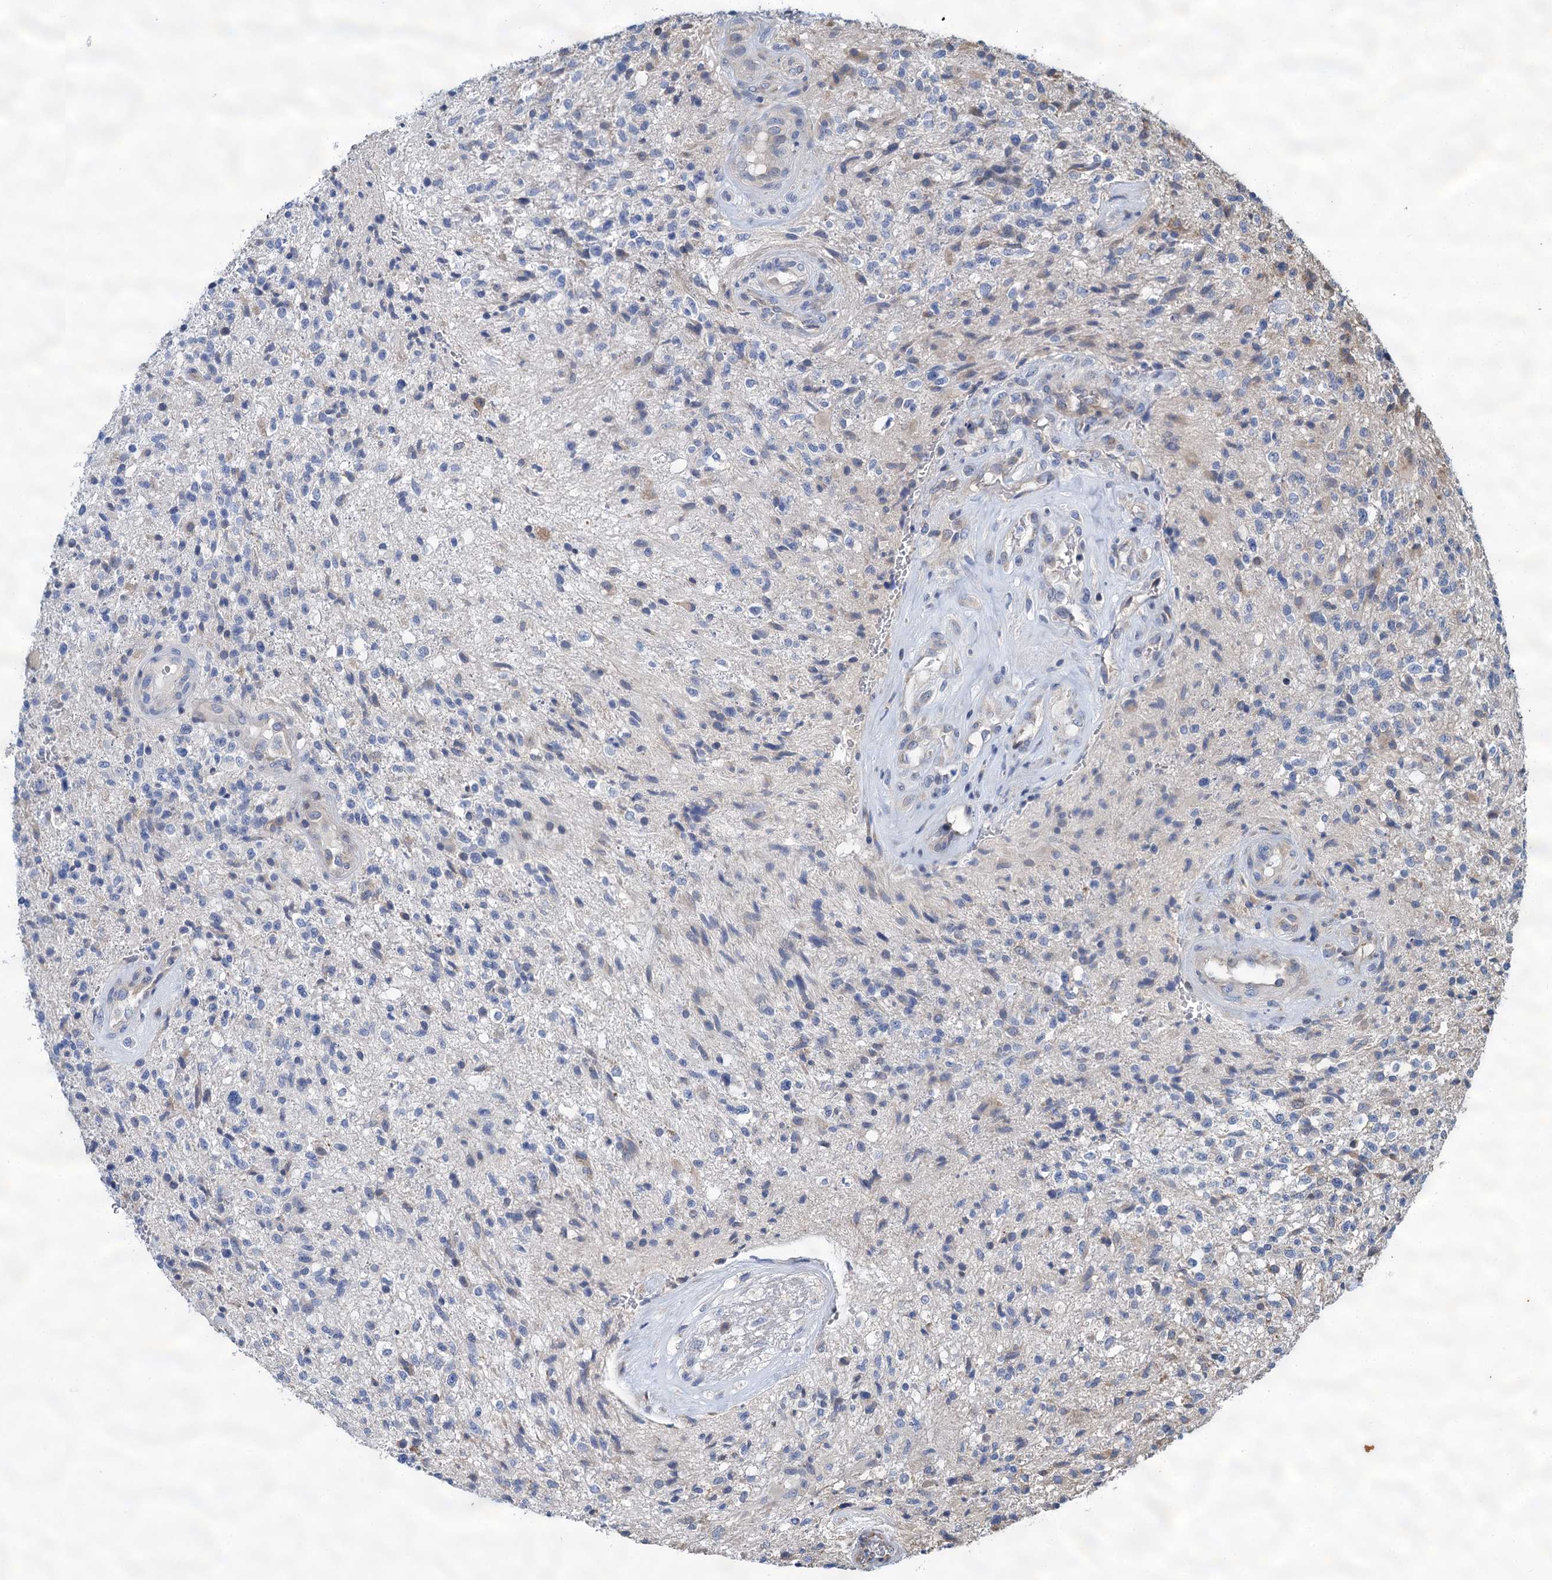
{"staining": {"intensity": "negative", "quantity": "none", "location": "none"}, "tissue": "glioma", "cell_type": "Tumor cells", "image_type": "cancer", "snomed": [{"axis": "morphology", "description": "Glioma, malignant, High grade"}, {"axis": "topography", "description": "Brain"}], "caption": "This image is of malignant glioma (high-grade) stained with IHC to label a protein in brown with the nuclei are counter-stained blue. There is no expression in tumor cells.", "gene": "LINS1", "patient": {"sex": "male", "age": 56}}